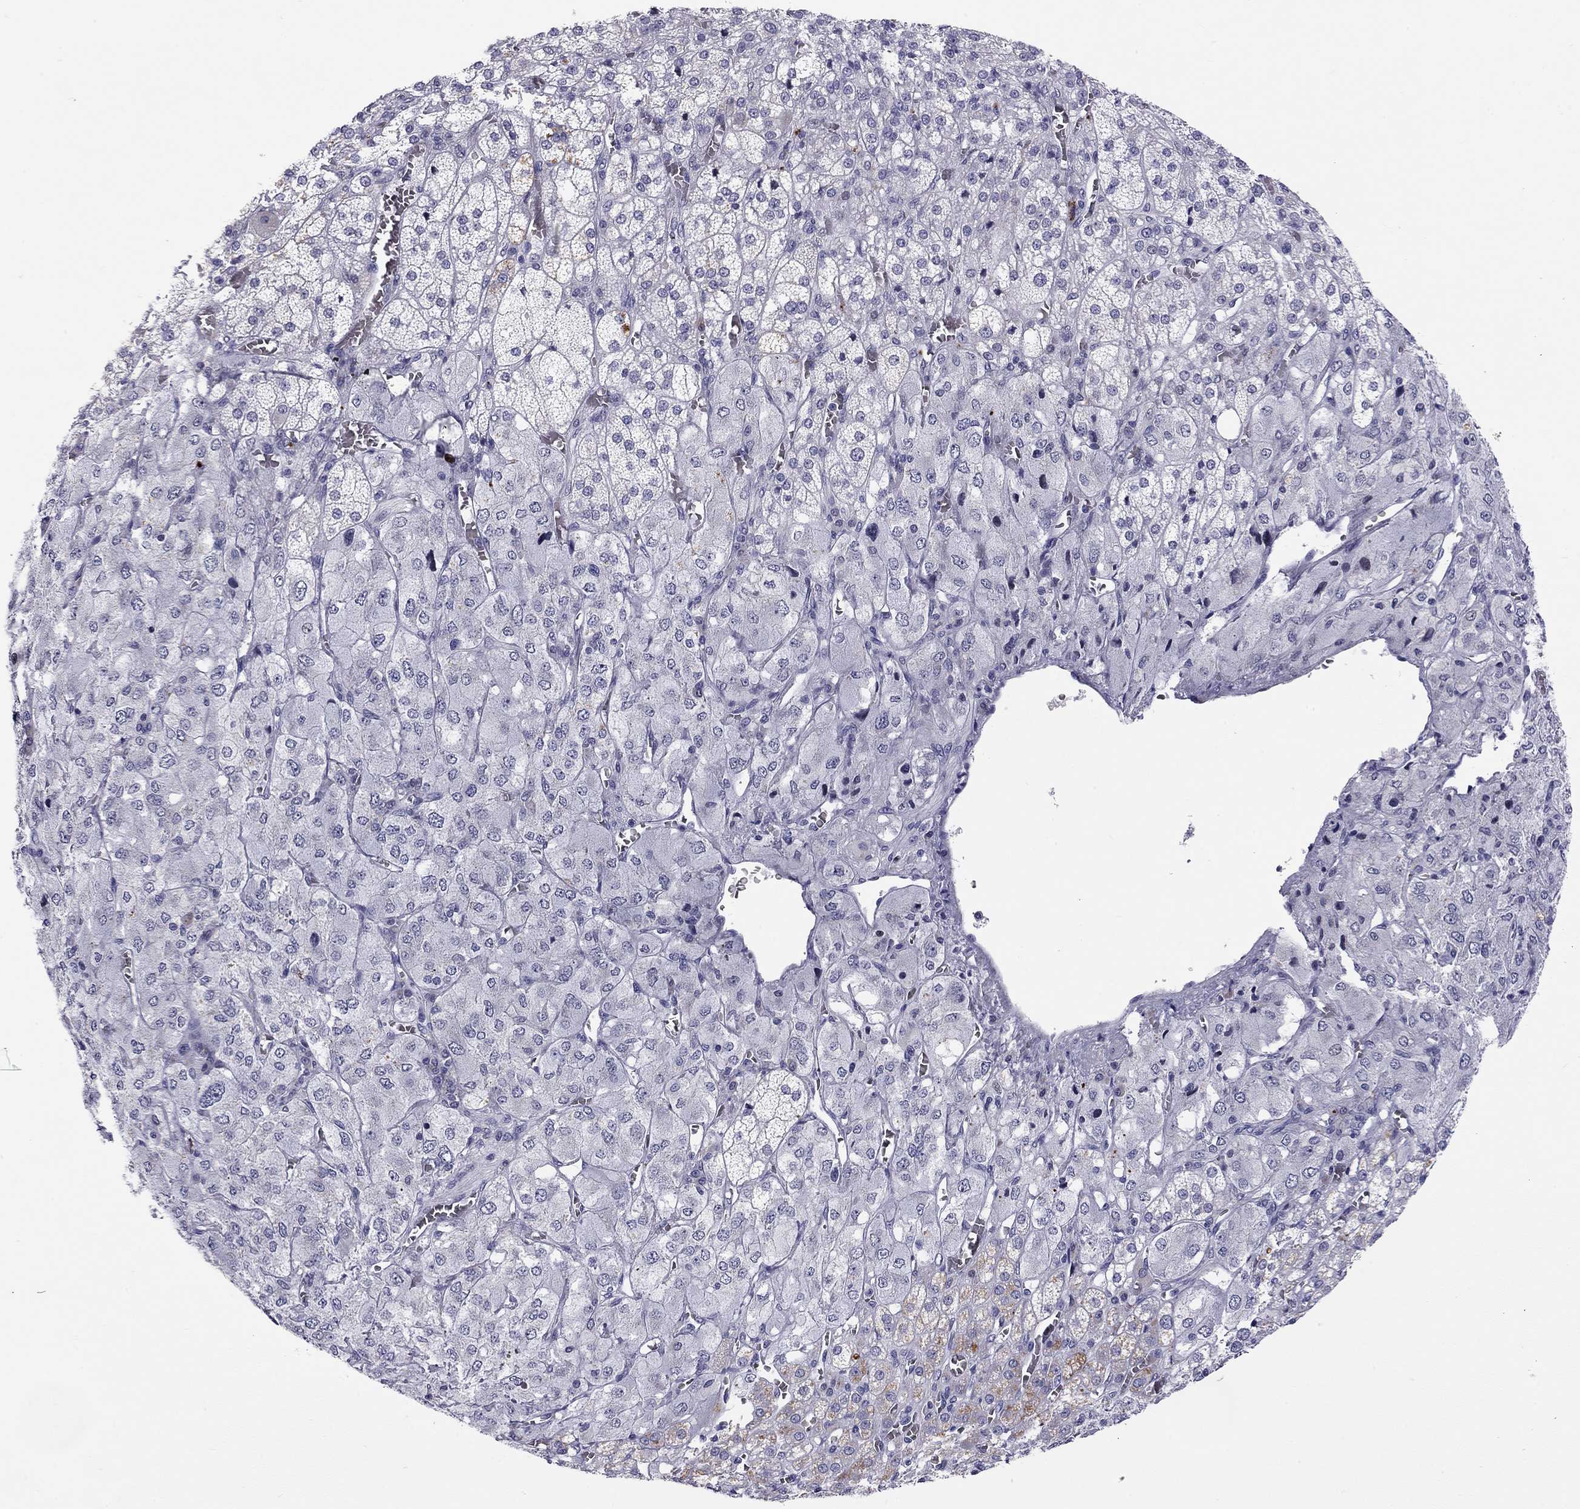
{"staining": {"intensity": "moderate", "quantity": "<25%", "location": "cytoplasmic/membranous"}, "tissue": "adrenal gland", "cell_type": "Glandular cells", "image_type": "normal", "snomed": [{"axis": "morphology", "description": "Normal tissue, NOS"}, {"axis": "topography", "description": "Adrenal gland"}], "caption": "Adrenal gland was stained to show a protein in brown. There is low levels of moderate cytoplasmic/membranous expression in approximately <25% of glandular cells. The protein of interest is shown in brown color, while the nuclei are stained blue.", "gene": "C8orf88", "patient": {"sex": "female", "age": 60}}